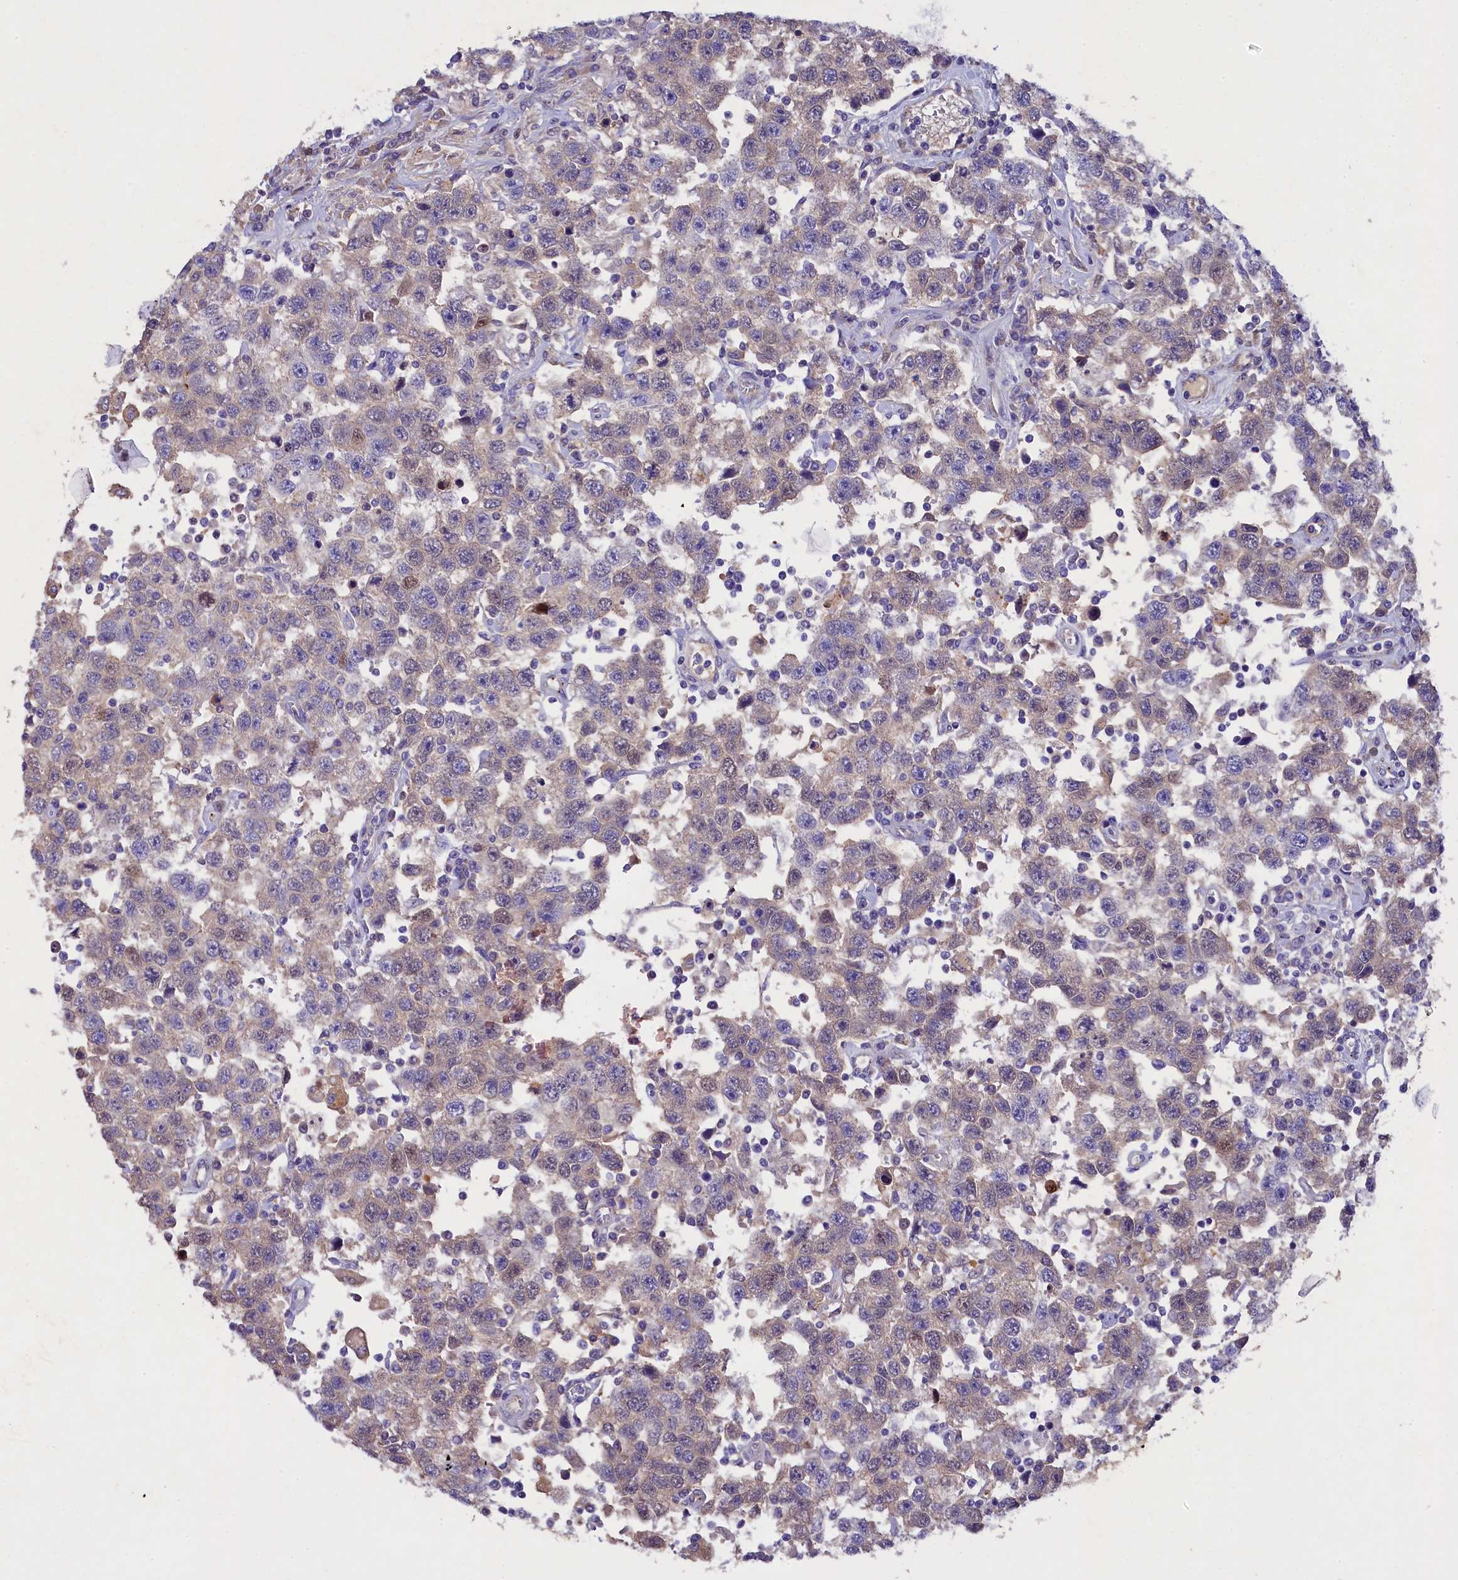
{"staining": {"intensity": "weak", "quantity": "<25%", "location": "cytoplasmic/membranous"}, "tissue": "testis cancer", "cell_type": "Tumor cells", "image_type": "cancer", "snomed": [{"axis": "morphology", "description": "Seminoma, NOS"}, {"axis": "topography", "description": "Testis"}], "caption": "A histopathology image of testis seminoma stained for a protein demonstrates no brown staining in tumor cells.", "gene": "TGDS", "patient": {"sex": "male", "age": 41}}